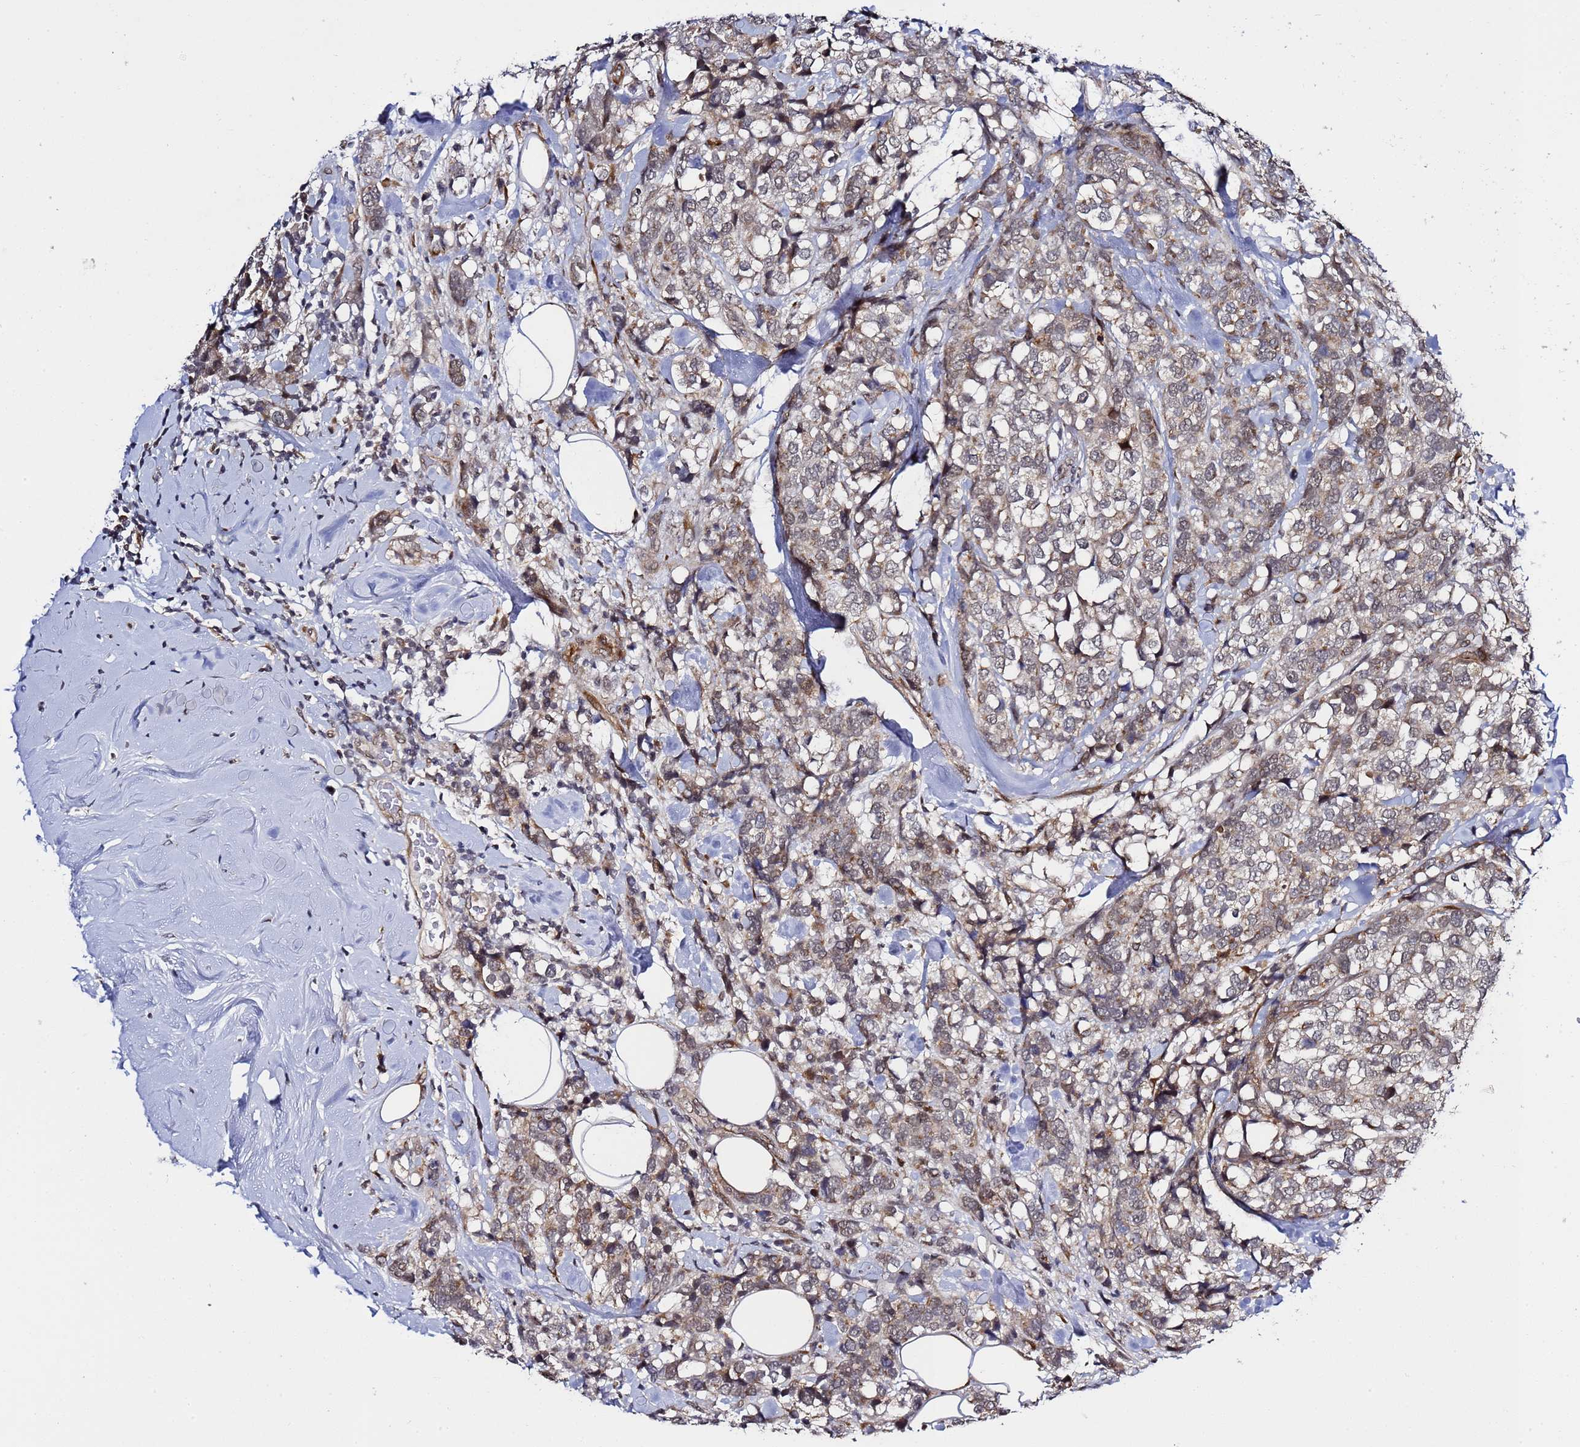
{"staining": {"intensity": "weak", "quantity": "25%-75%", "location": "cytoplasmic/membranous"}, "tissue": "breast cancer", "cell_type": "Tumor cells", "image_type": "cancer", "snomed": [{"axis": "morphology", "description": "Lobular carcinoma"}, {"axis": "topography", "description": "Breast"}], "caption": "Lobular carcinoma (breast) tissue displays weak cytoplasmic/membranous positivity in about 25%-75% of tumor cells, visualized by immunohistochemistry. Immunohistochemistry stains the protein of interest in brown and the nuclei are stained blue.", "gene": "POLR2D", "patient": {"sex": "female", "age": 59}}